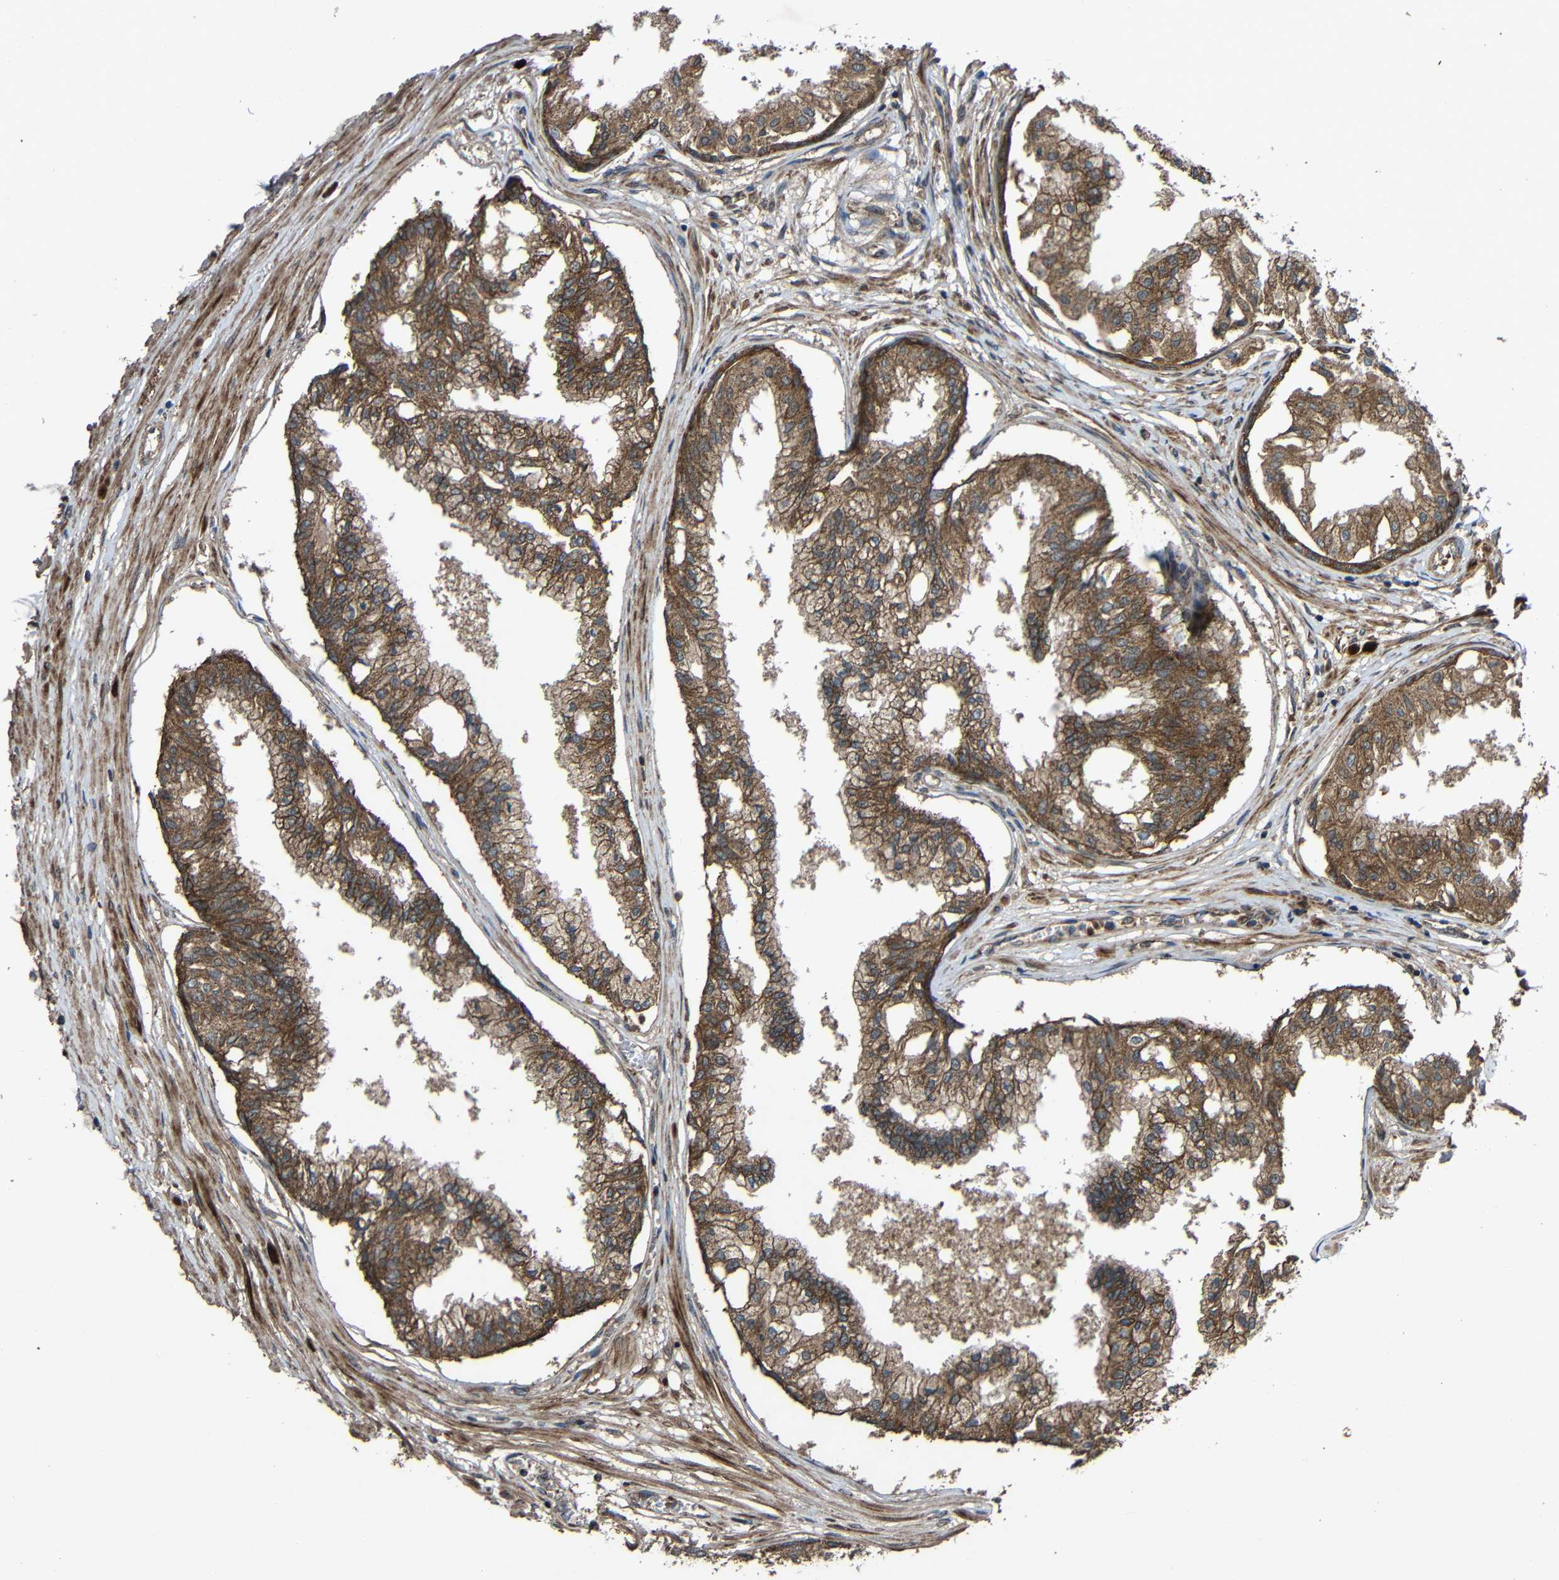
{"staining": {"intensity": "strong", "quantity": ">75%", "location": "cytoplasmic/membranous"}, "tissue": "prostate", "cell_type": "Glandular cells", "image_type": "normal", "snomed": [{"axis": "morphology", "description": "Normal tissue, NOS"}, {"axis": "topography", "description": "Prostate"}, {"axis": "topography", "description": "Seminal veicle"}], "caption": "Immunohistochemistry histopathology image of unremarkable prostate: human prostate stained using immunohistochemistry (IHC) exhibits high levels of strong protein expression localized specifically in the cytoplasmic/membranous of glandular cells, appearing as a cytoplasmic/membranous brown color.", "gene": "C1GALT1", "patient": {"sex": "male", "age": 60}}